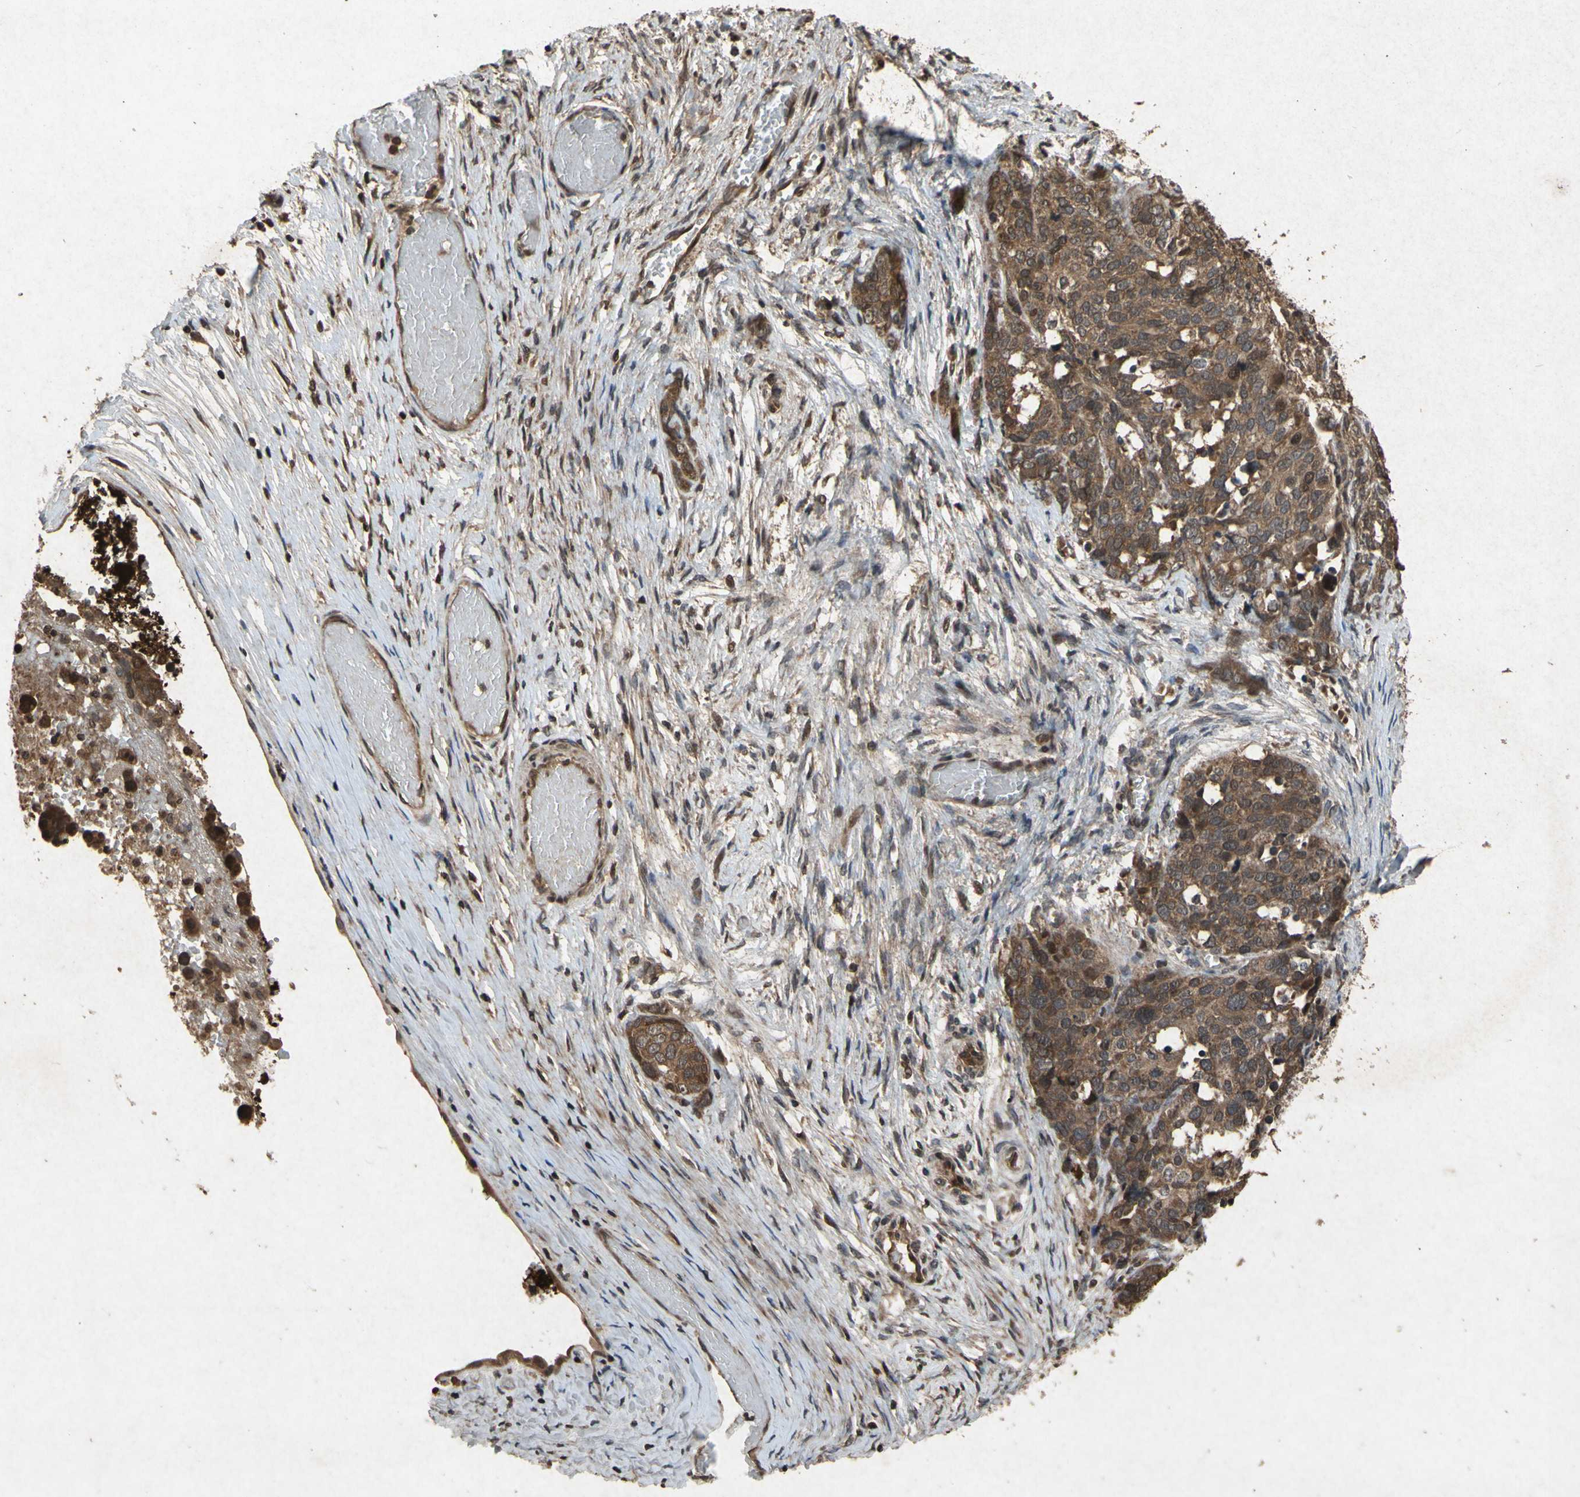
{"staining": {"intensity": "moderate", "quantity": ">75%", "location": "cytoplasmic/membranous"}, "tissue": "ovarian cancer", "cell_type": "Tumor cells", "image_type": "cancer", "snomed": [{"axis": "morphology", "description": "Cystadenocarcinoma, serous, NOS"}, {"axis": "topography", "description": "Ovary"}], "caption": "A brown stain labels moderate cytoplasmic/membranous expression of a protein in human ovarian cancer (serous cystadenocarcinoma) tumor cells.", "gene": "ATP6V1H", "patient": {"sex": "female", "age": 44}}